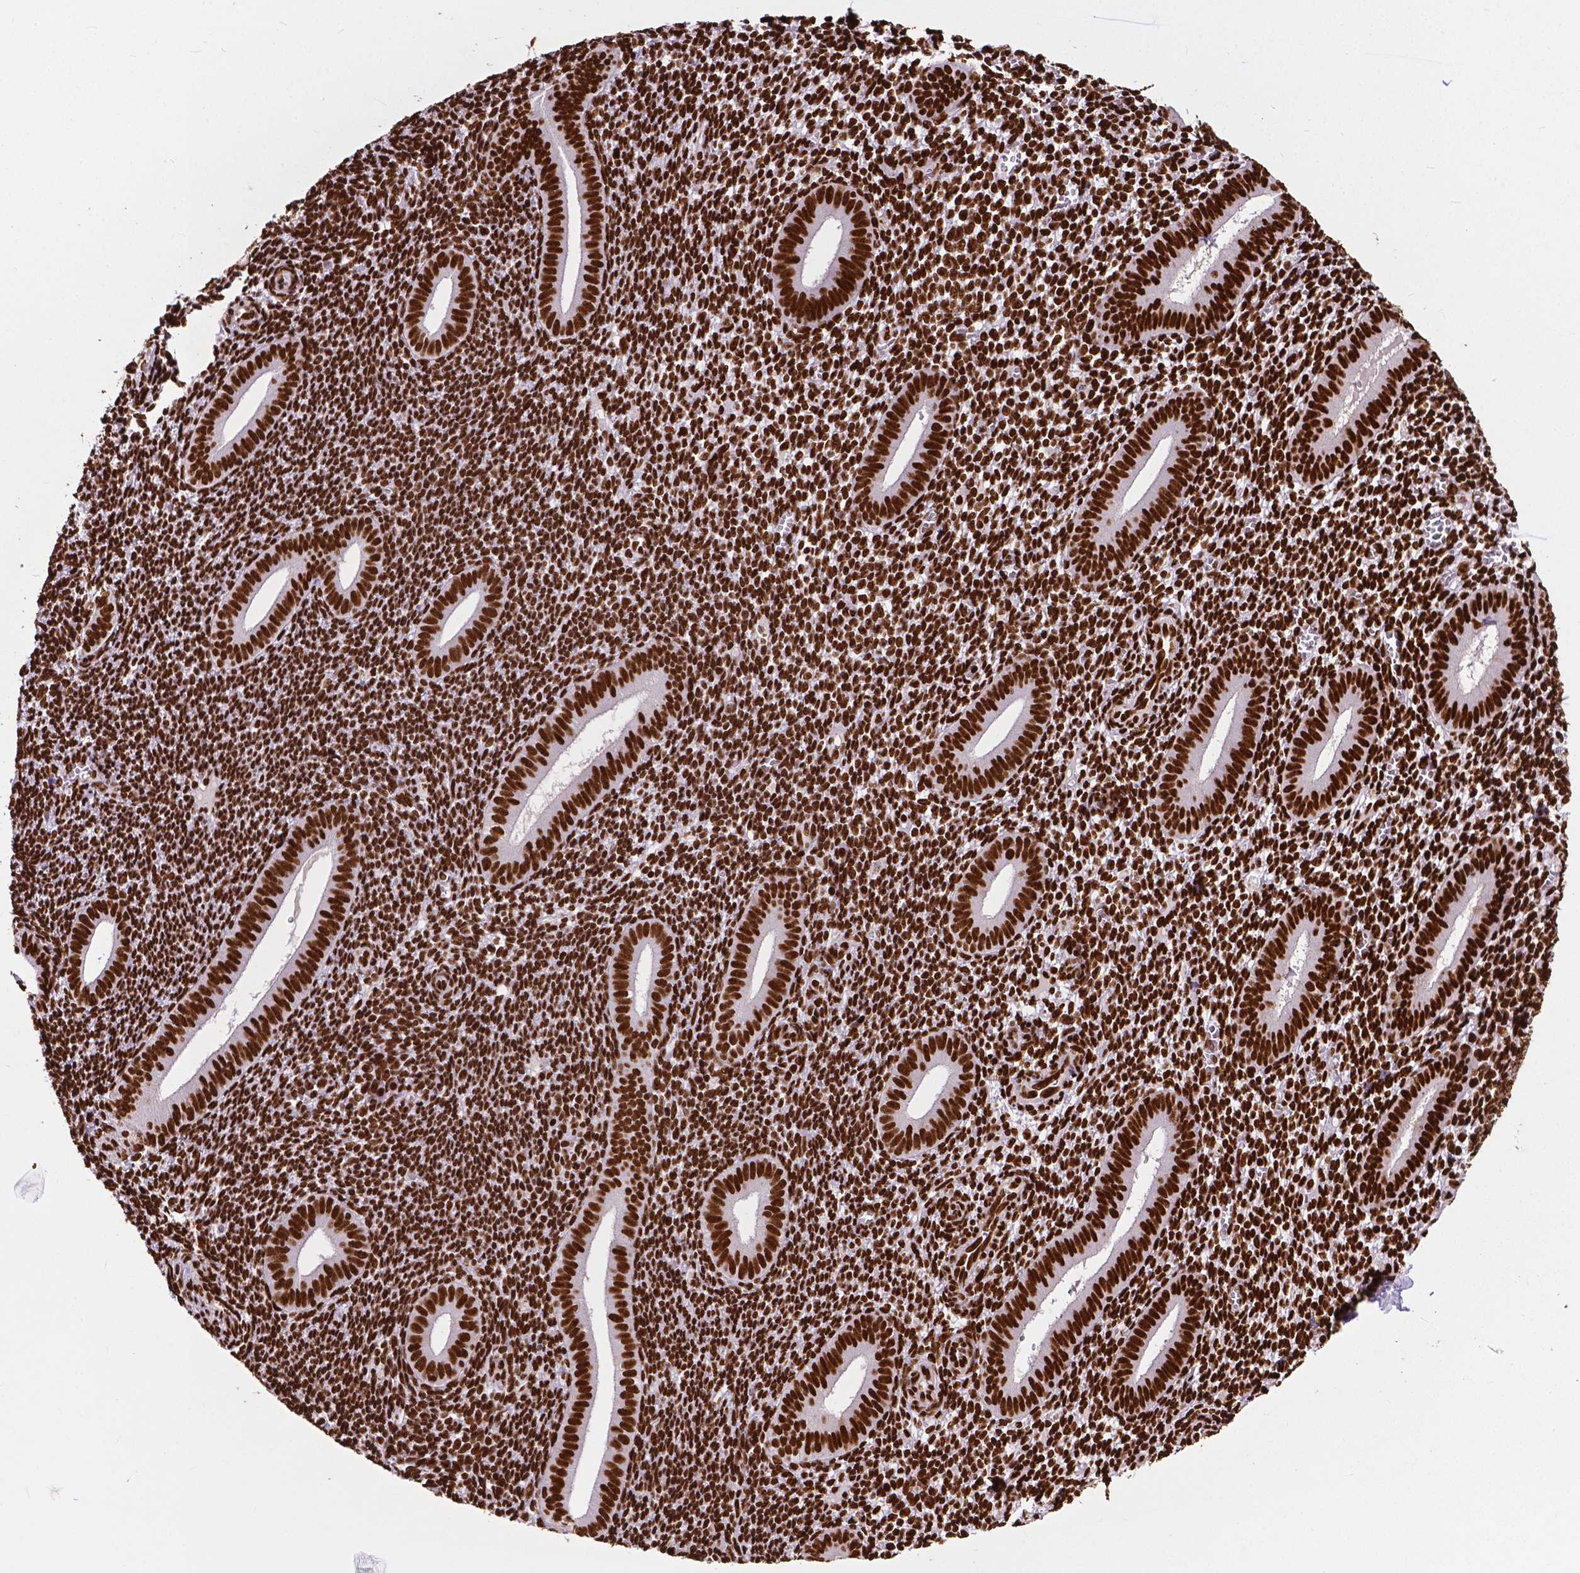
{"staining": {"intensity": "strong", "quantity": ">75%", "location": "nuclear"}, "tissue": "endometrium", "cell_type": "Cells in endometrial stroma", "image_type": "normal", "snomed": [{"axis": "morphology", "description": "Normal tissue, NOS"}, {"axis": "topography", "description": "Endometrium"}], "caption": "IHC staining of unremarkable endometrium, which displays high levels of strong nuclear positivity in about >75% of cells in endometrial stroma indicating strong nuclear protein staining. The staining was performed using DAB (brown) for protein detection and nuclei were counterstained in hematoxylin (blue).", "gene": "SMIM5", "patient": {"sex": "female", "age": 25}}